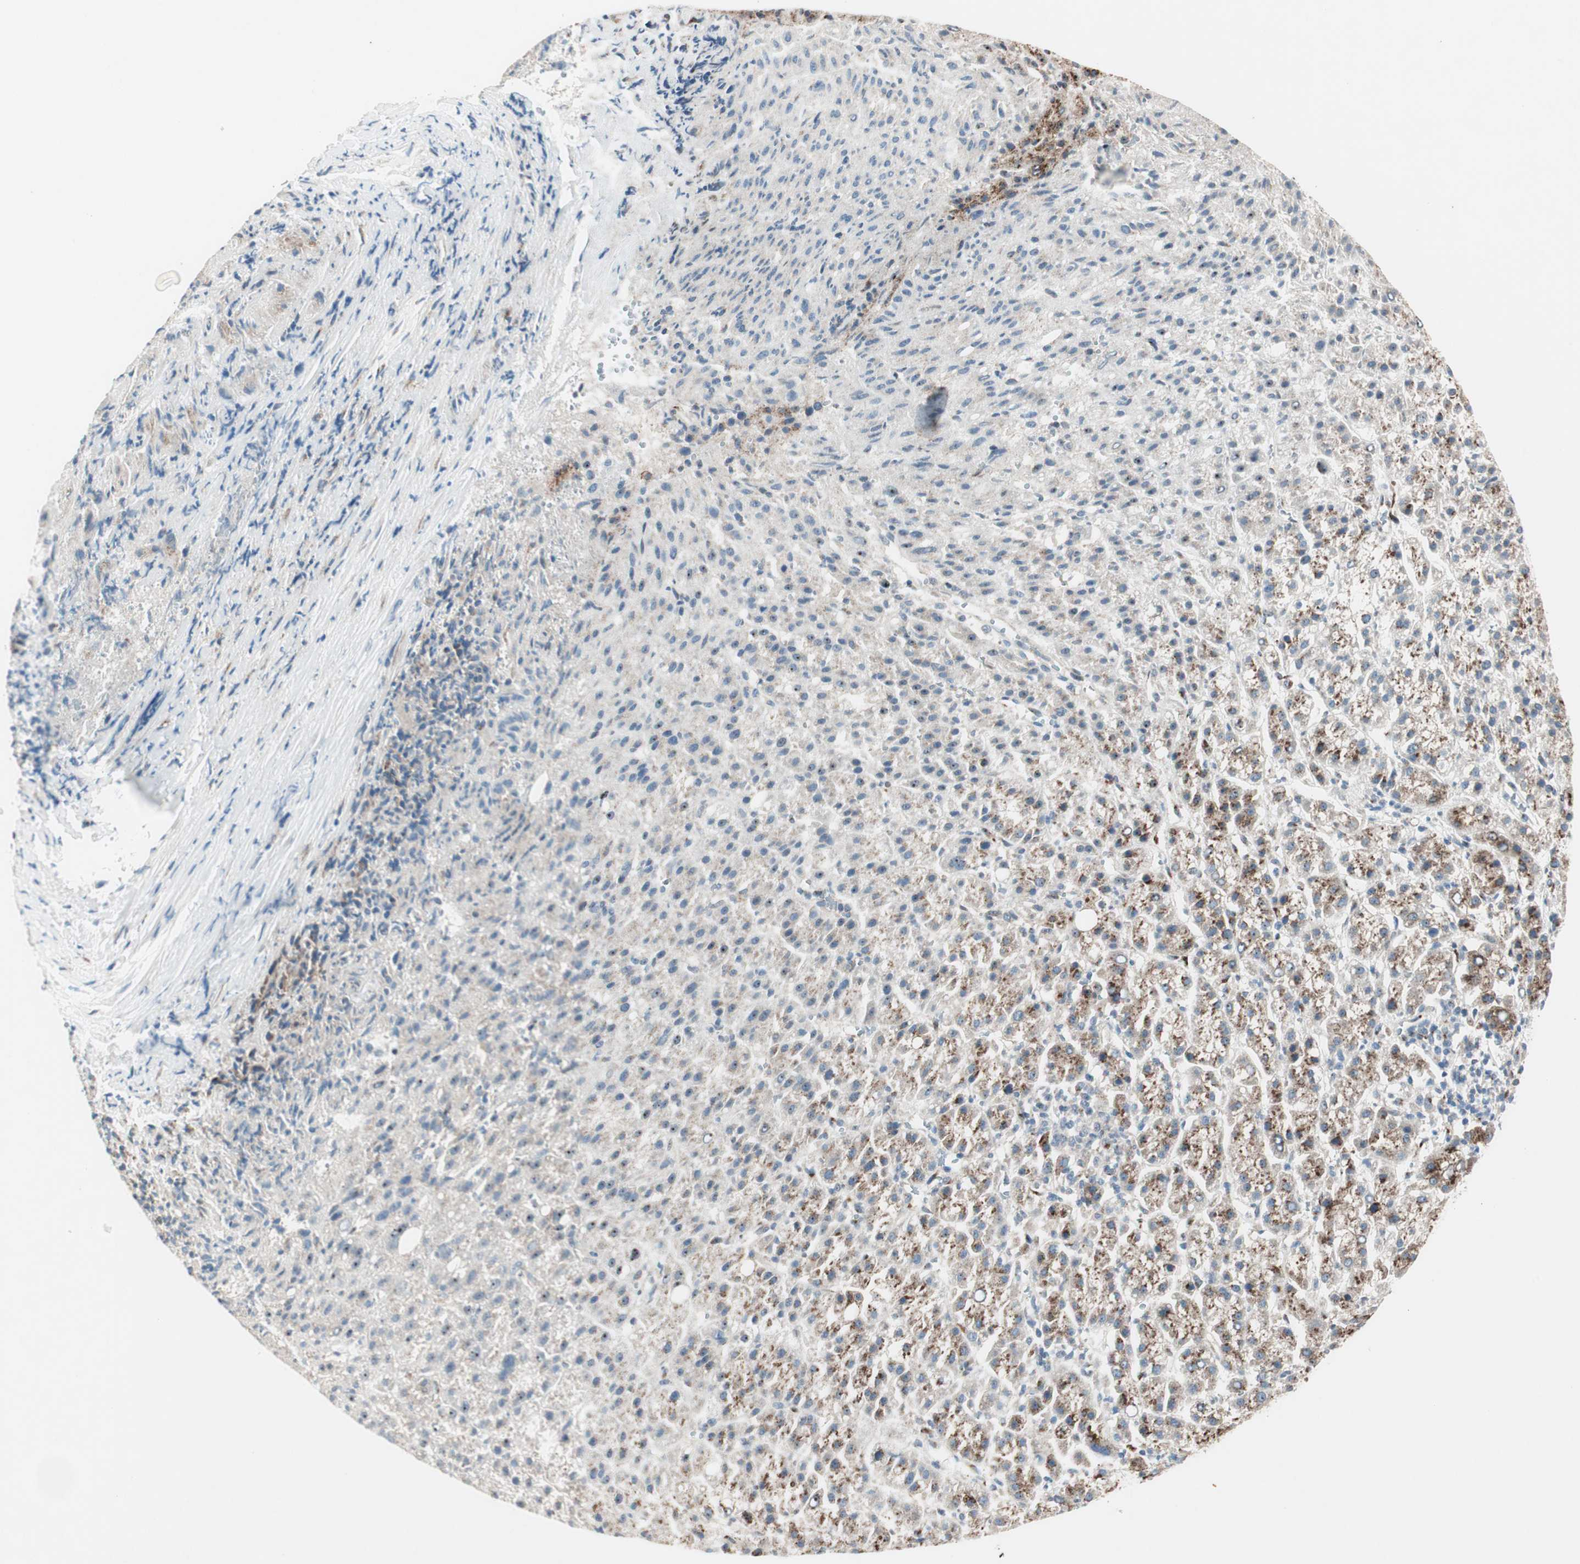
{"staining": {"intensity": "moderate", "quantity": ">75%", "location": "cytoplasmic/membranous,nuclear"}, "tissue": "liver cancer", "cell_type": "Tumor cells", "image_type": "cancer", "snomed": [{"axis": "morphology", "description": "Carcinoma, Hepatocellular, NOS"}, {"axis": "topography", "description": "Liver"}], "caption": "Moderate cytoplasmic/membranous and nuclear staining for a protein is appreciated in approximately >75% of tumor cells of liver hepatocellular carcinoma using immunohistochemistry.", "gene": "CCL14", "patient": {"sex": "female", "age": 58}}